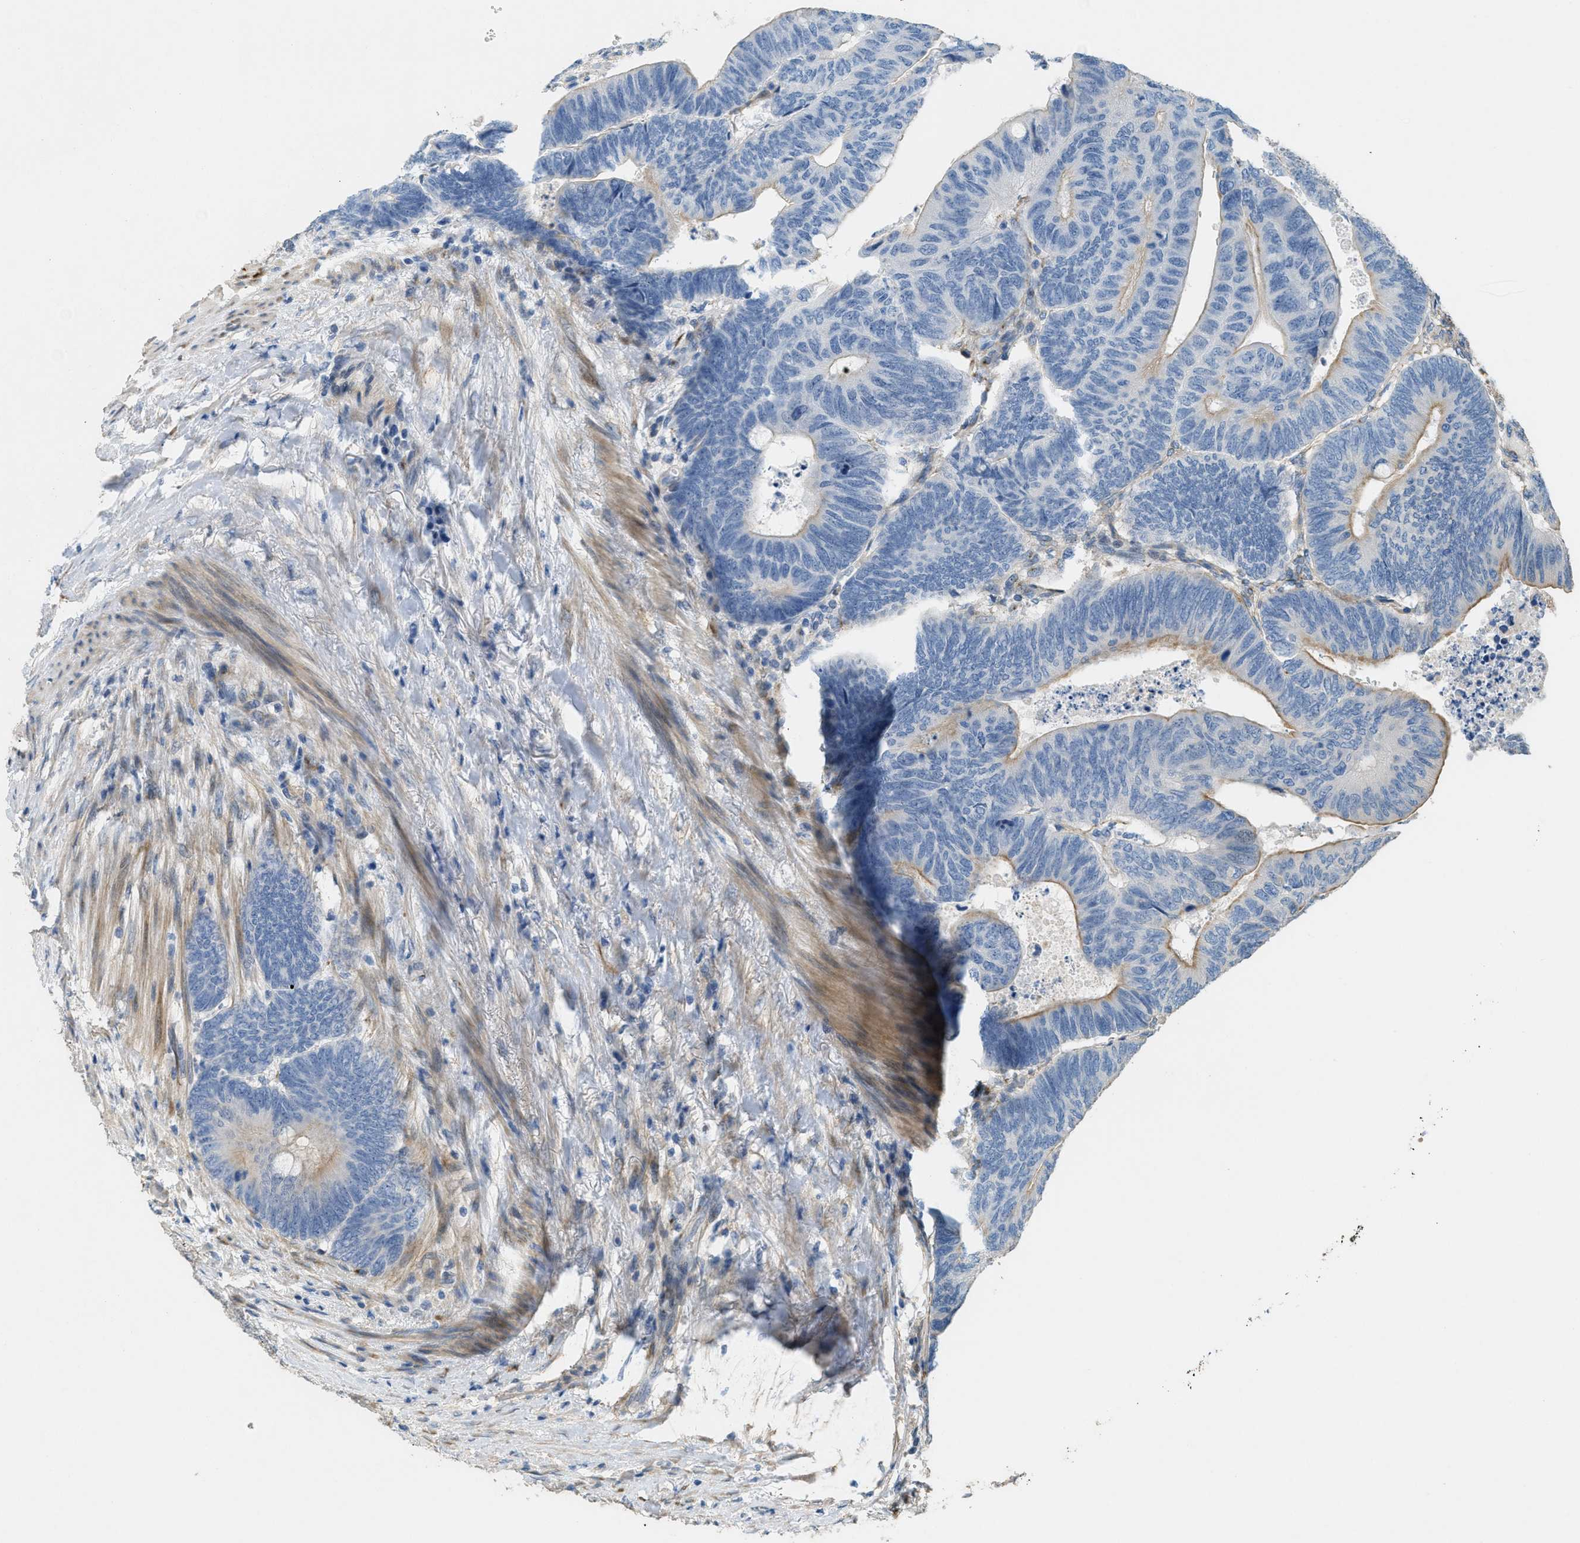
{"staining": {"intensity": "weak", "quantity": "25%-75%", "location": "cytoplasmic/membranous"}, "tissue": "colorectal cancer", "cell_type": "Tumor cells", "image_type": "cancer", "snomed": [{"axis": "morphology", "description": "Normal tissue, NOS"}, {"axis": "morphology", "description": "Adenocarcinoma, NOS"}, {"axis": "topography", "description": "Rectum"}, {"axis": "topography", "description": "Peripheral nerve tissue"}], "caption": "A high-resolution photomicrograph shows immunohistochemistry (IHC) staining of colorectal cancer, which reveals weak cytoplasmic/membranous positivity in approximately 25%-75% of tumor cells. (Brightfield microscopy of DAB IHC at high magnification).", "gene": "ADCY5", "patient": {"sex": "male", "age": 92}}